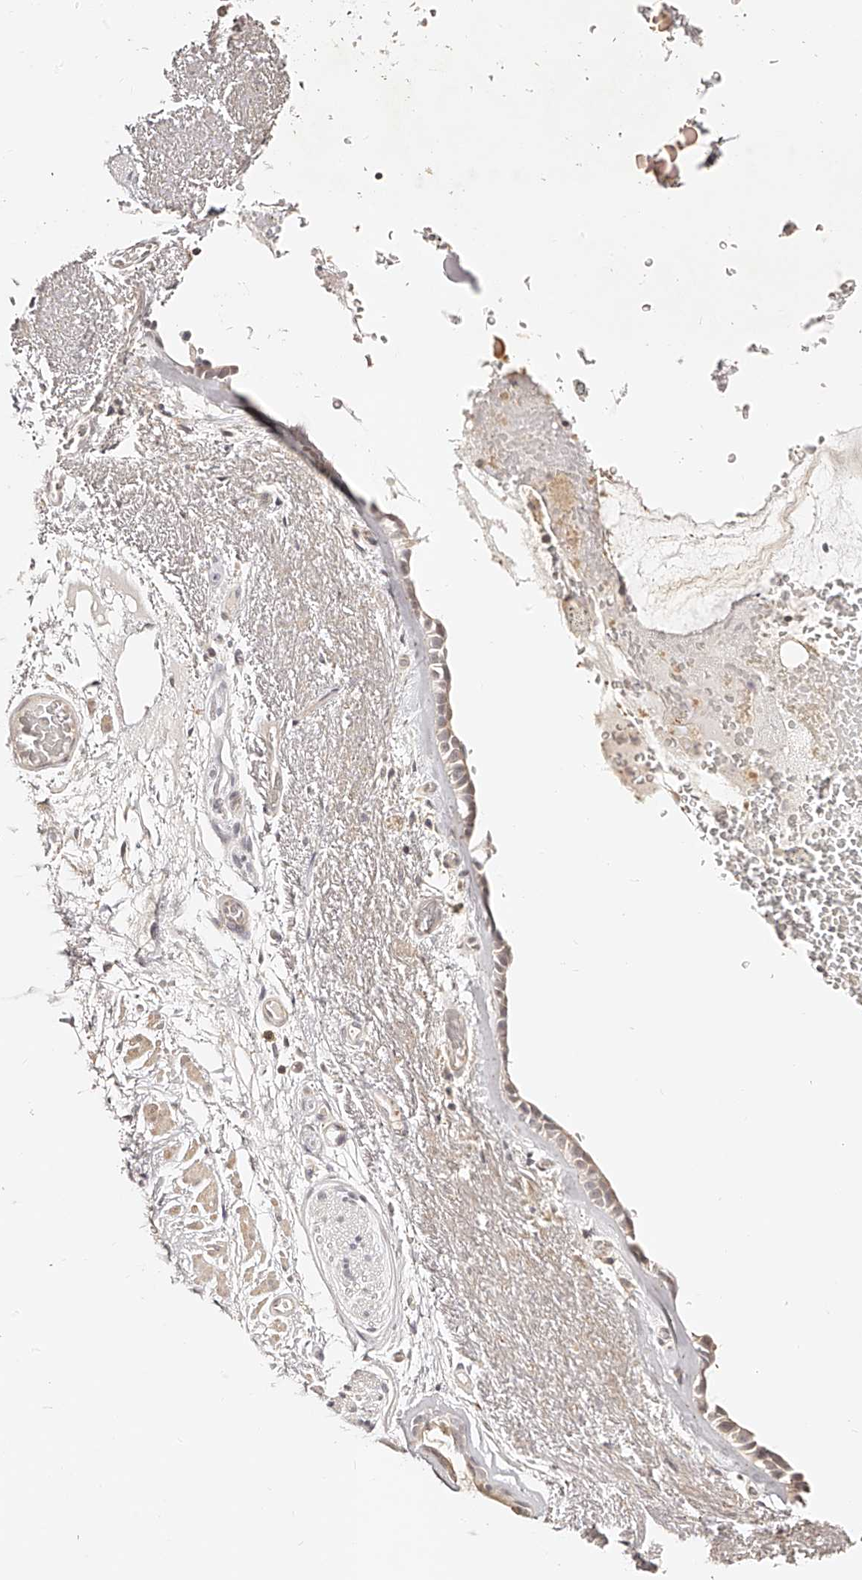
{"staining": {"intensity": "weak", "quantity": "25%-75%", "location": "nuclear"}, "tissue": "bronchus", "cell_type": "Respiratory epithelial cells", "image_type": "normal", "snomed": [{"axis": "morphology", "description": "Normal tissue, NOS"}, {"axis": "morphology", "description": "Squamous cell carcinoma, NOS"}, {"axis": "topography", "description": "Lymph node"}, {"axis": "topography", "description": "Bronchus"}, {"axis": "topography", "description": "Lung"}], "caption": "The immunohistochemical stain highlights weak nuclear positivity in respiratory epithelial cells of normal bronchus.", "gene": "ZNF789", "patient": {"sex": "male", "age": 66}}